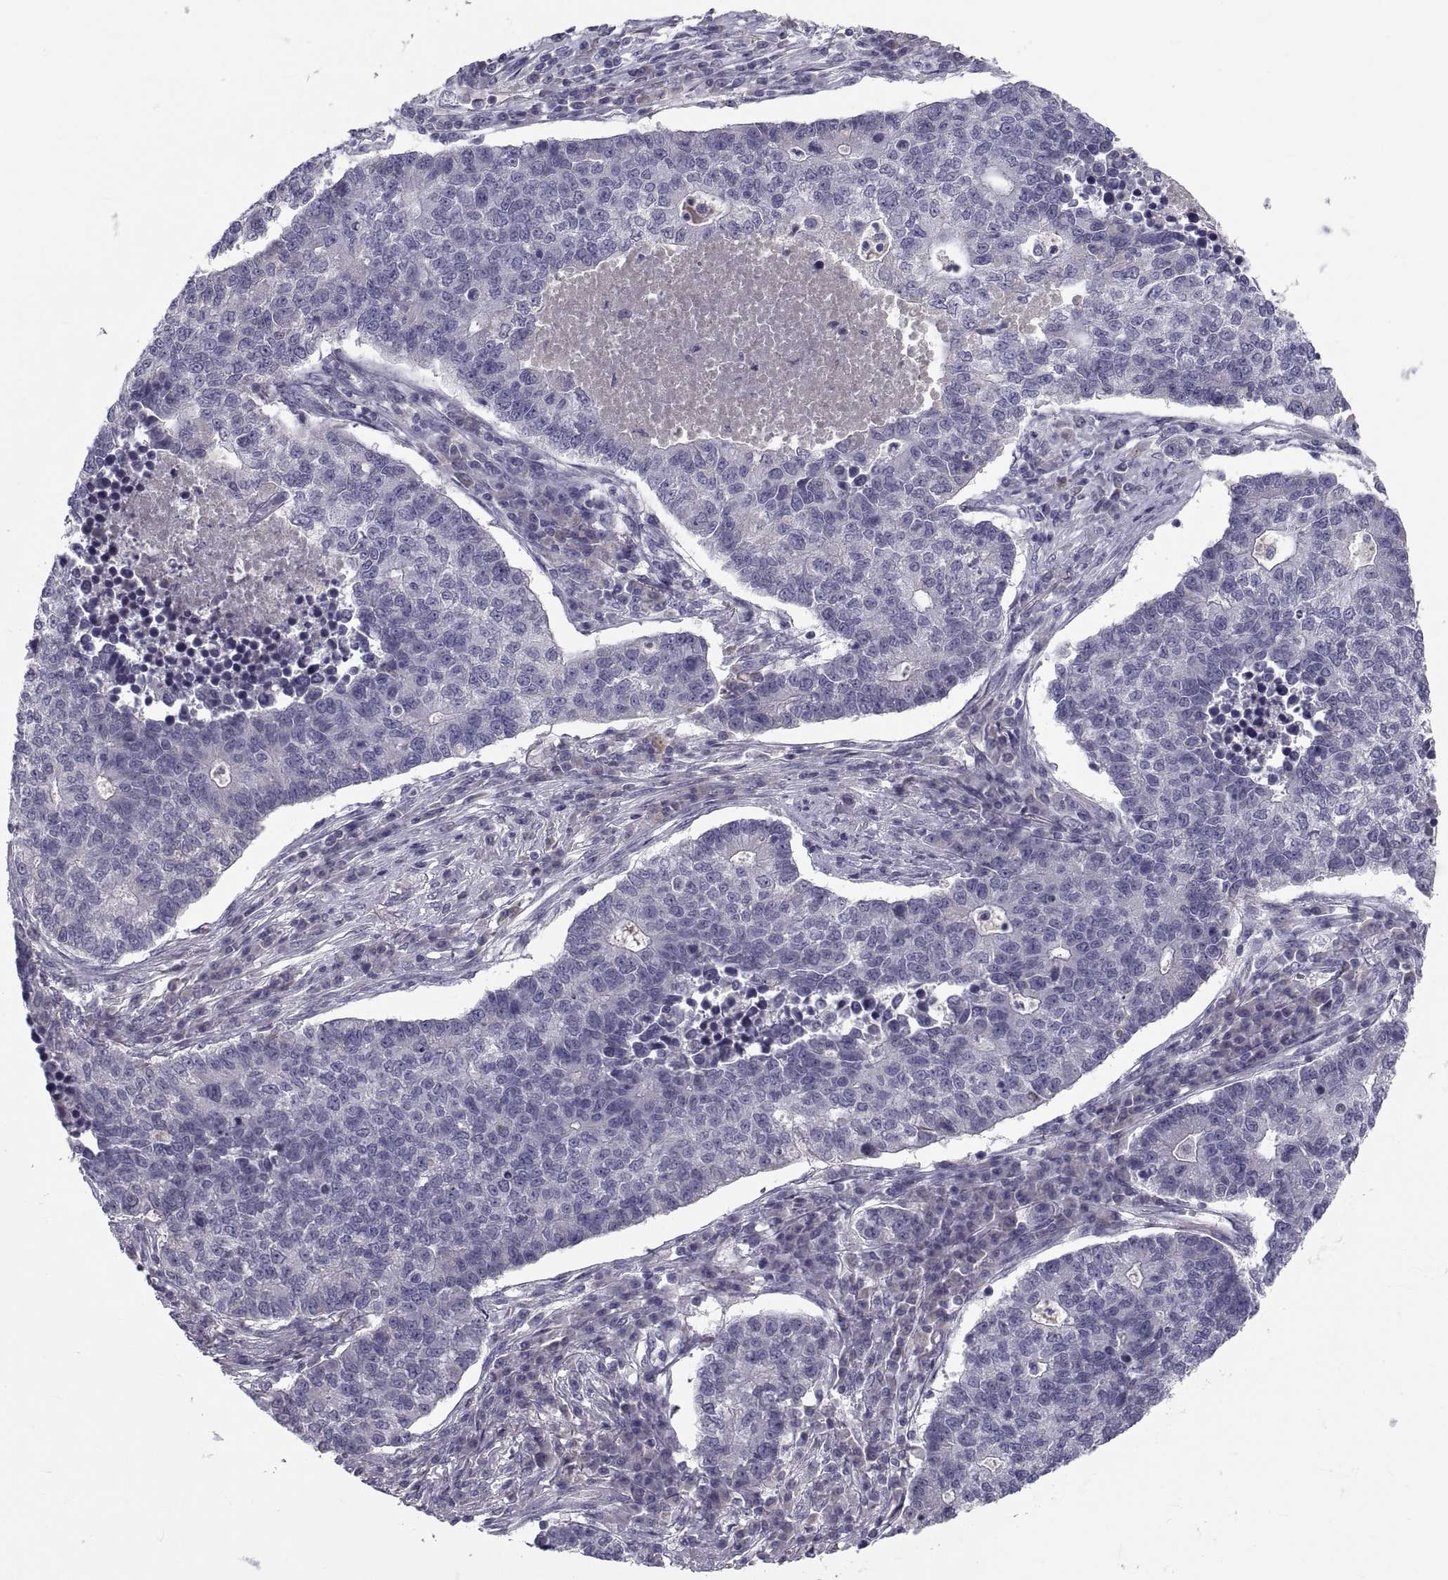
{"staining": {"intensity": "negative", "quantity": "none", "location": "none"}, "tissue": "lung cancer", "cell_type": "Tumor cells", "image_type": "cancer", "snomed": [{"axis": "morphology", "description": "Adenocarcinoma, NOS"}, {"axis": "topography", "description": "Lung"}], "caption": "An image of adenocarcinoma (lung) stained for a protein exhibits no brown staining in tumor cells.", "gene": "PDZRN4", "patient": {"sex": "male", "age": 57}}